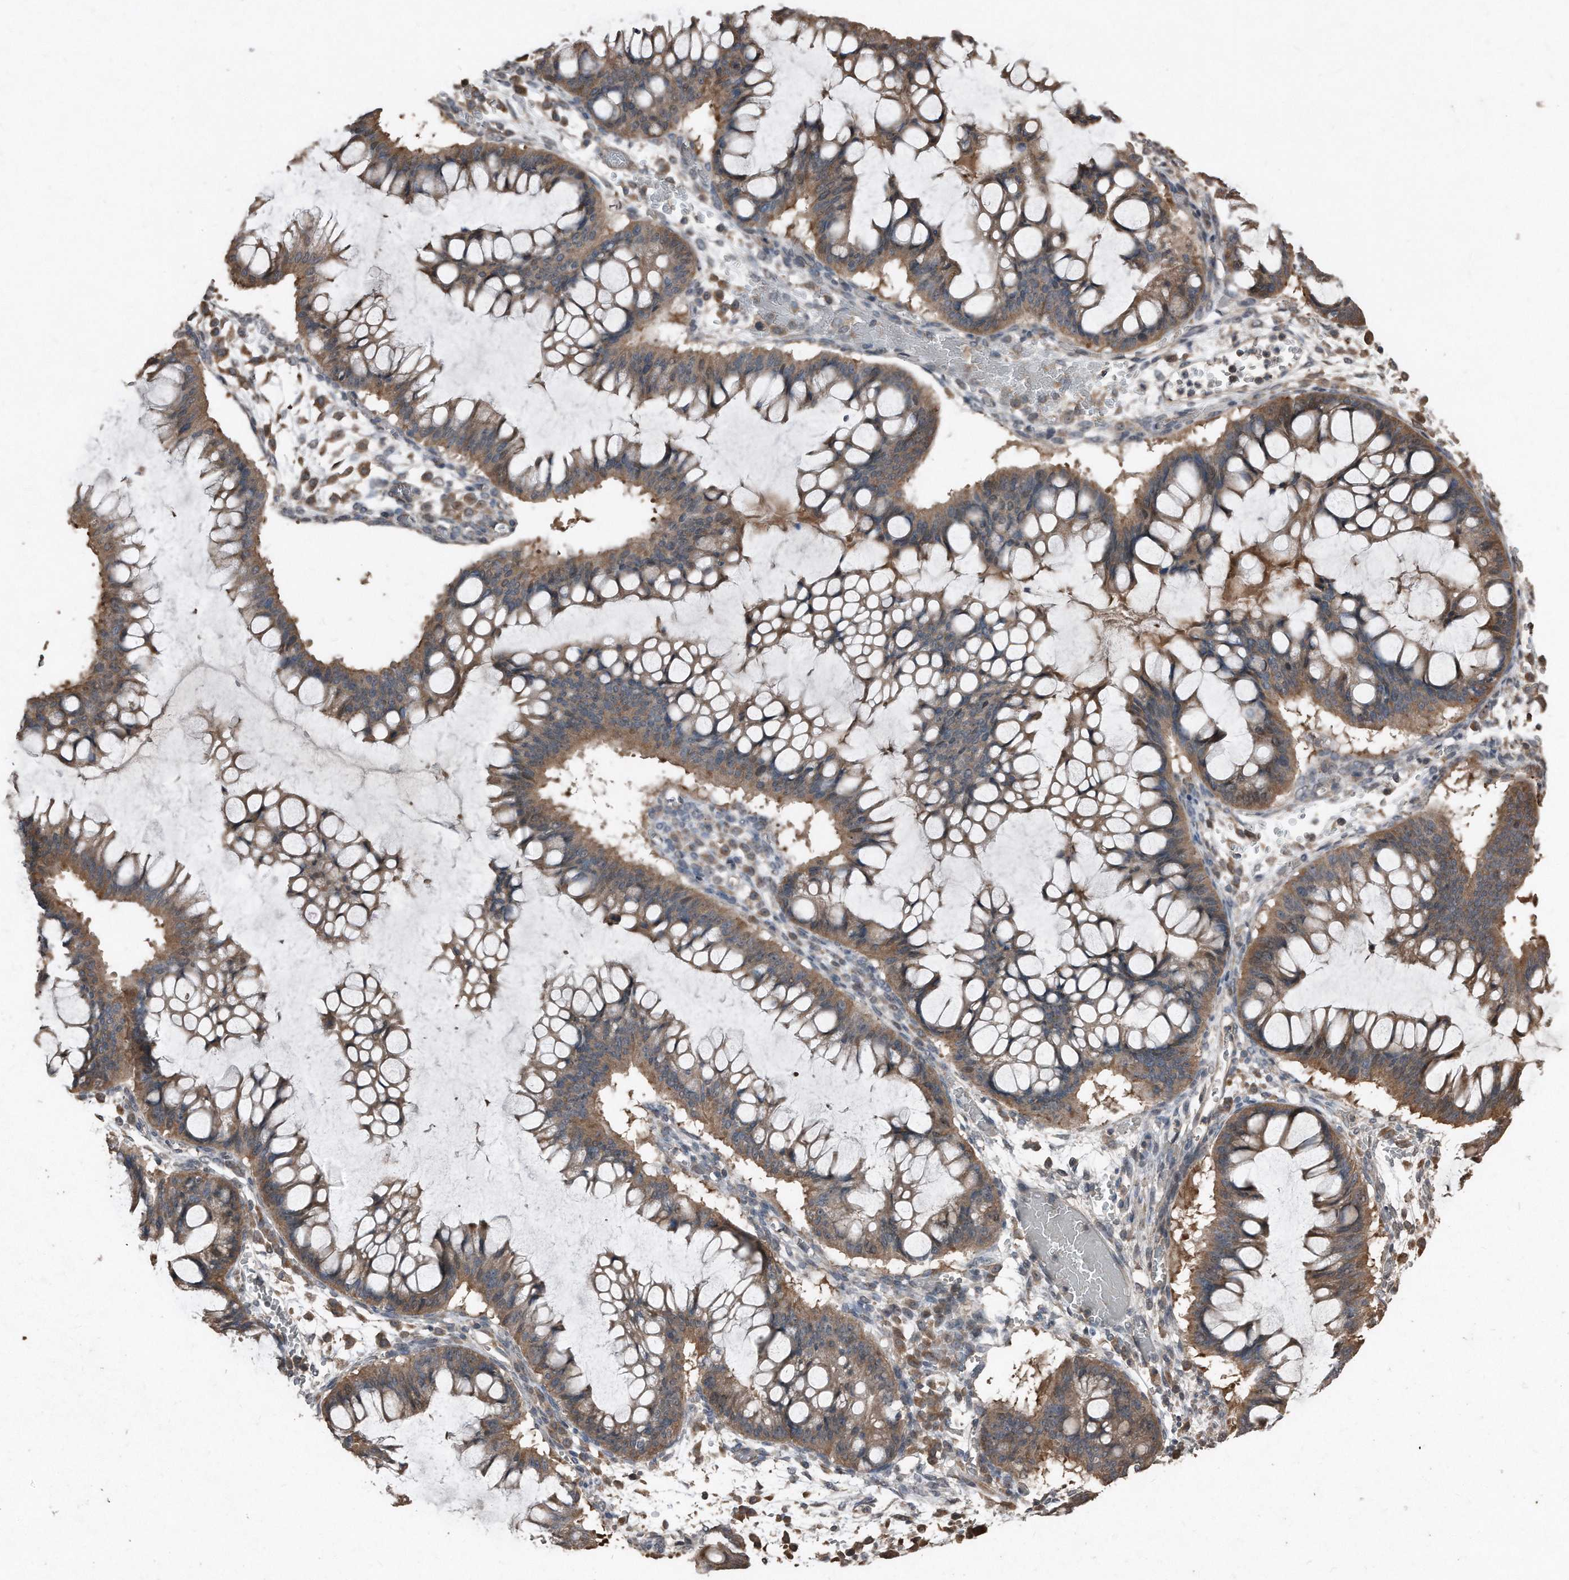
{"staining": {"intensity": "moderate", "quantity": ">75%", "location": "cytoplasmic/membranous"}, "tissue": "ovarian cancer", "cell_type": "Tumor cells", "image_type": "cancer", "snomed": [{"axis": "morphology", "description": "Cystadenocarcinoma, mucinous, NOS"}, {"axis": "topography", "description": "Ovary"}], "caption": "Immunohistochemistry (IHC) of ovarian mucinous cystadenocarcinoma reveals medium levels of moderate cytoplasmic/membranous positivity in approximately >75% of tumor cells.", "gene": "ANKRD10", "patient": {"sex": "female", "age": 73}}